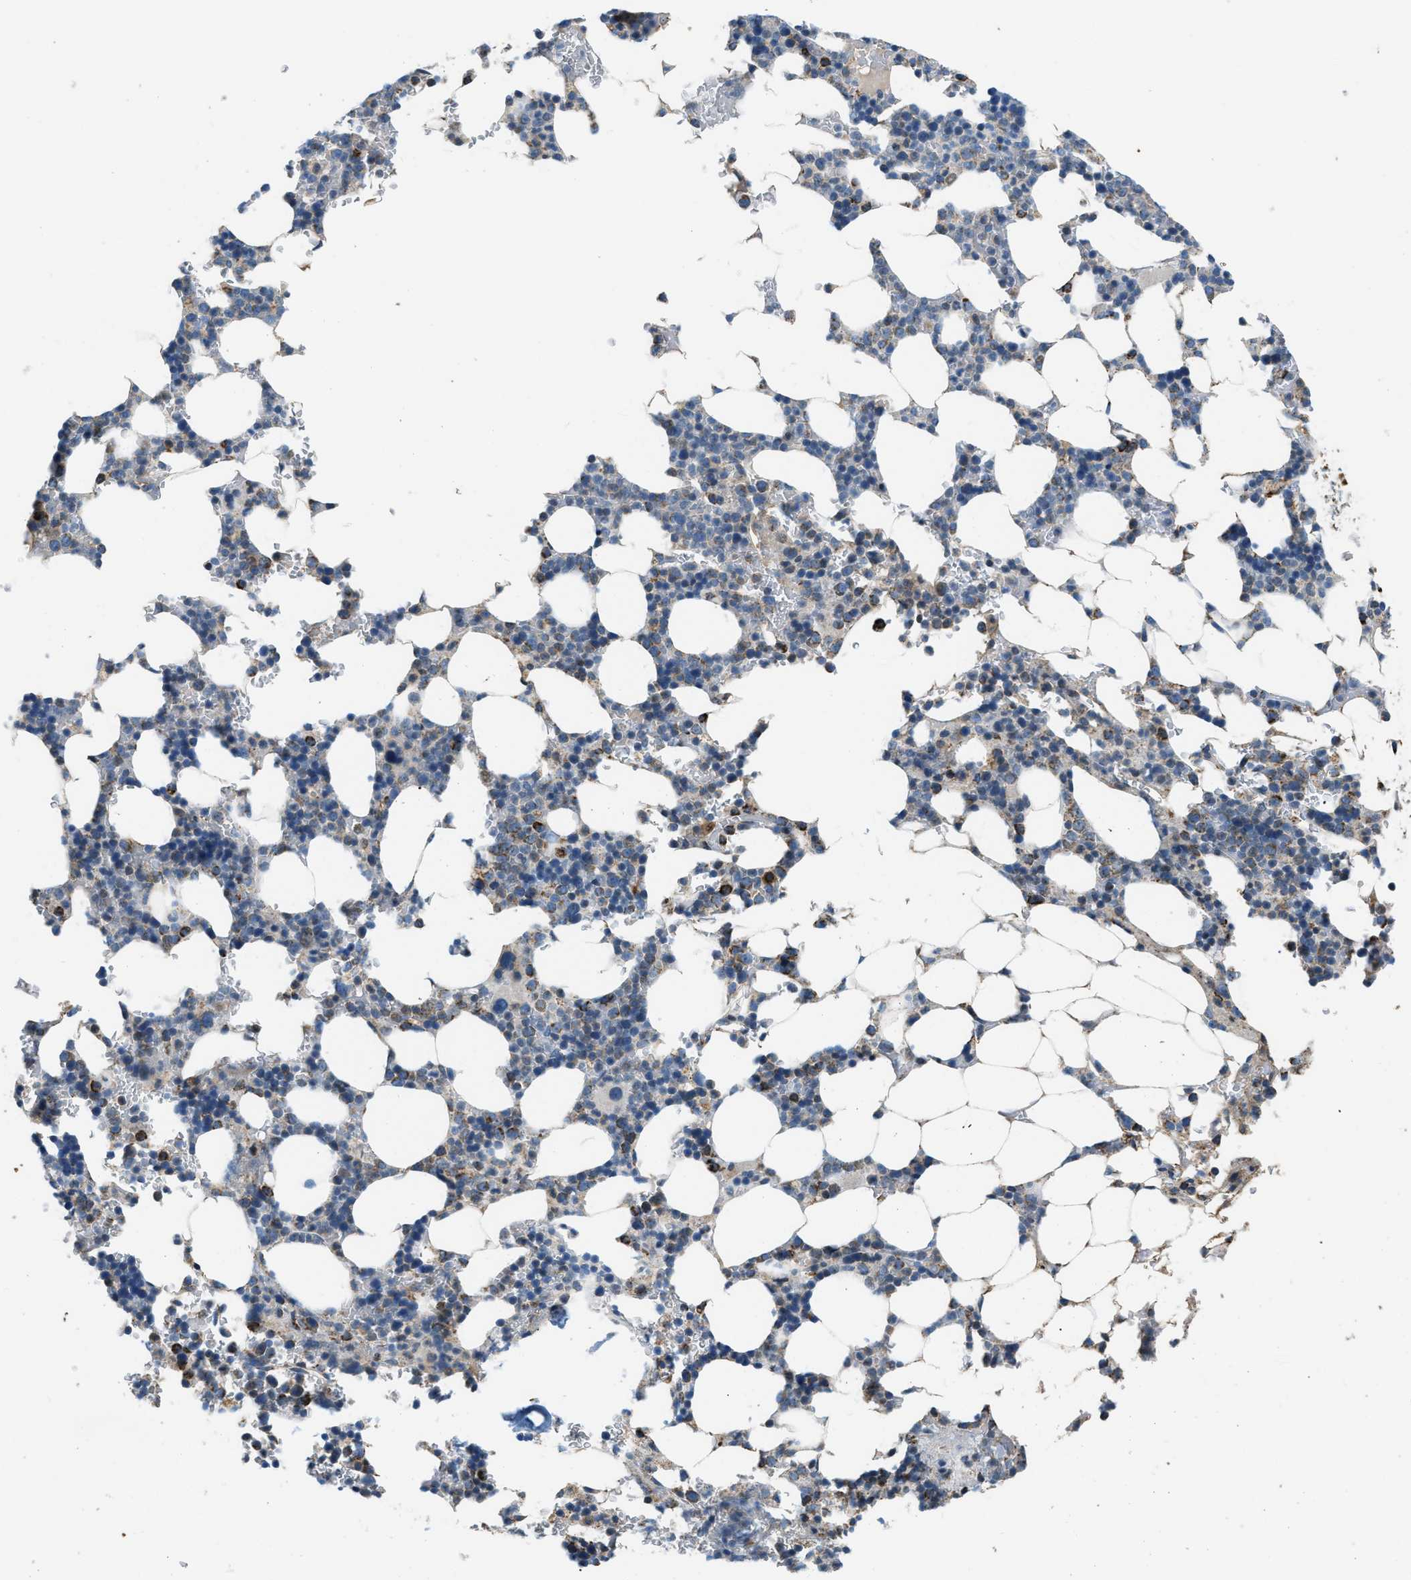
{"staining": {"intensity": "moderate", "quantity": "25%-75%", "location": "cytoplasmic/membranous"}, "tissue": "bone marrow", "cell_type": "Hematopoietic cells", "image_type": "normal", "snomed": [{"axis": "morphology", "description": "Normal tissue, NOS"}, {"axis": "topography", "description": "Bone marrow"}], "caption": "Hematopoietic cells demonstrate moderate cytoplasmic/membranous staining in about 25%-75% of cells in normal bone marrow. The staining was performed using DAB, with brown indicating positive protein expression. Nuclei are stained blue with hematoxylin.", "gene": "ACADVL", "patient": {"sex": "female", "age": 81}}